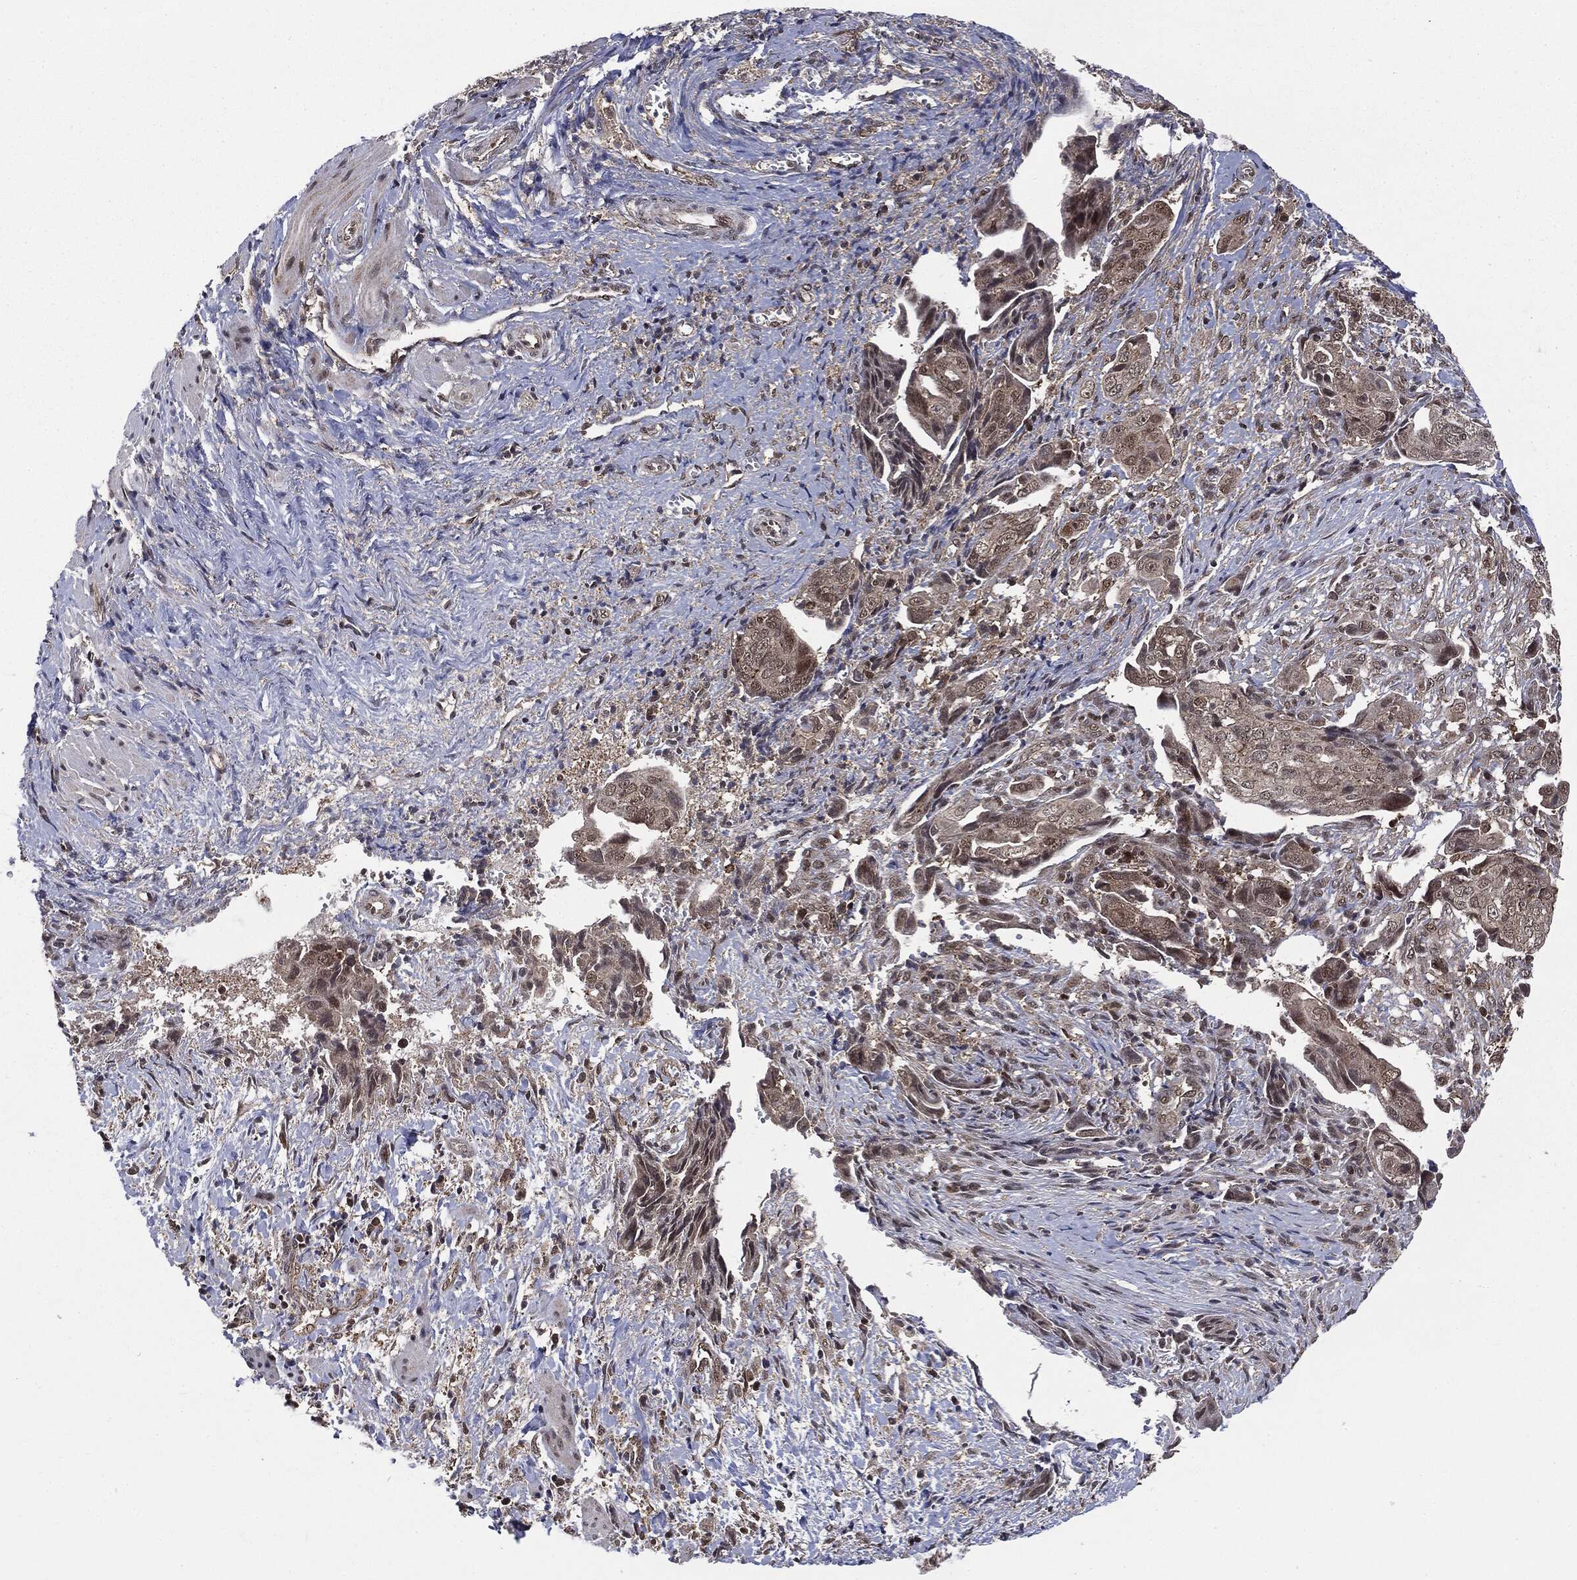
{"staining": {"intensity": "negative", "quantity": "none", "location": "none"}, "tissue": "ovarian cancer", "cell_type": "Tumor cells", "image_type": "cancer", "snomed": [{"axis": "morphology", "description": "Carcinoma, endometroid"}, {"axis": "topography", "description": "Ovary"}], "caption": "High magnification brightfield microscopy of ovarian cancer stained with DAB (3,3'-diaminobenzidine) (brown) and counterstained with hematoxylin (blue): tumor cells show no significant expression.", "gene": "PTPA", "patient": {"sex": "female", "age": 70}}